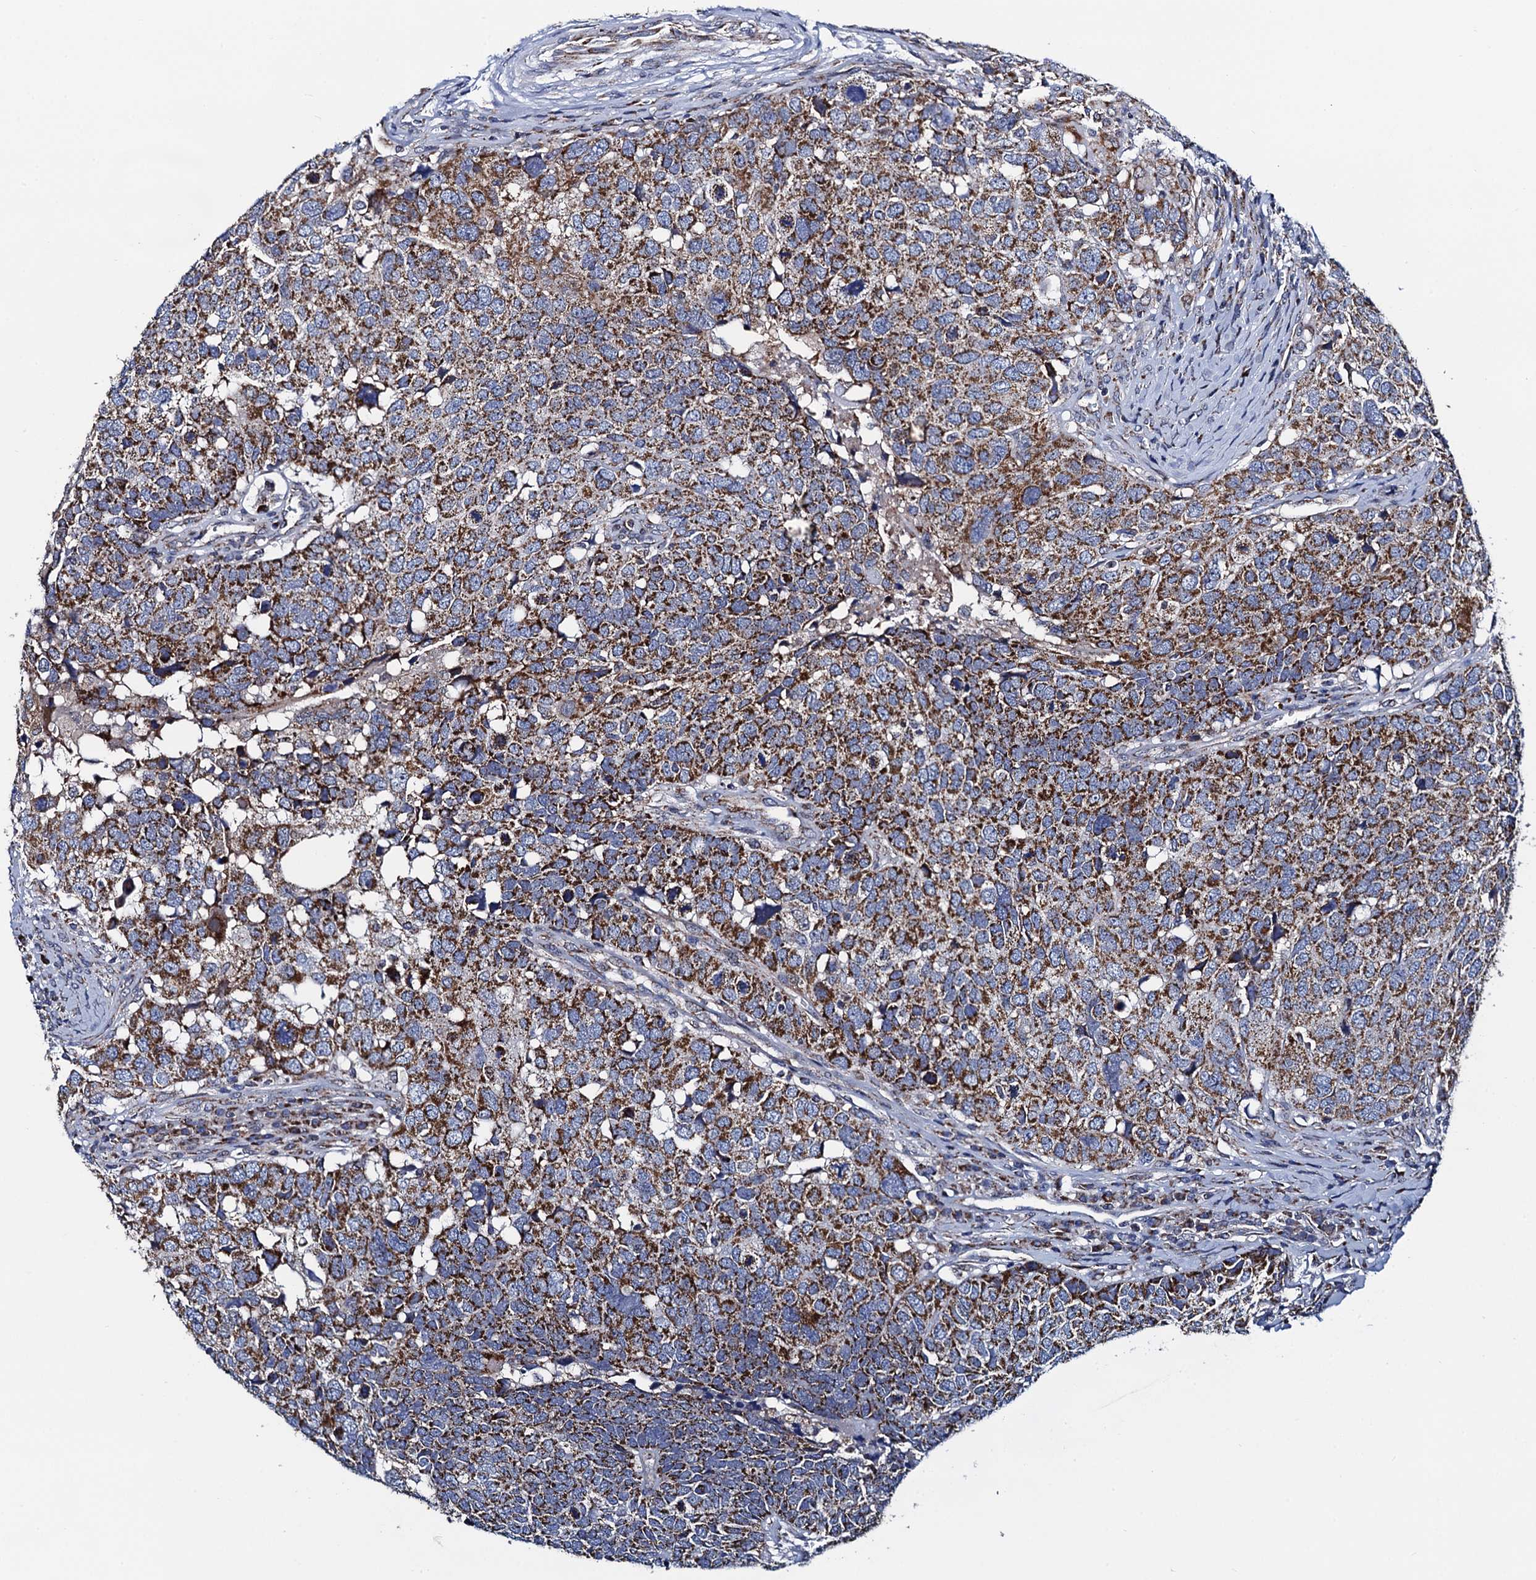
{"staining": {"intensity": "moderate", "quantity": ">75%", "location": "cytoplasmic/membranous"}, "tissue": "head and neck cancer", "cell_type": "Tumor cells", "image_type": "cancer", "snomed": [{"axis": "morphology", "description": "Squamous cell carcinoma, NOS"}, {"axis": "topography", "description": "Head-Neck"}], "caption": "DAB (3,3'-diaminobenzidine) immunohistochemical staining of head and neck cancer exhibits moderate cytoplasmic/membranous protein positivity in about >75% of tumor cells. Nuclei are stained in blue.", "gene": "PTCD3", "patient": {"sex": "male", "age": 66}}